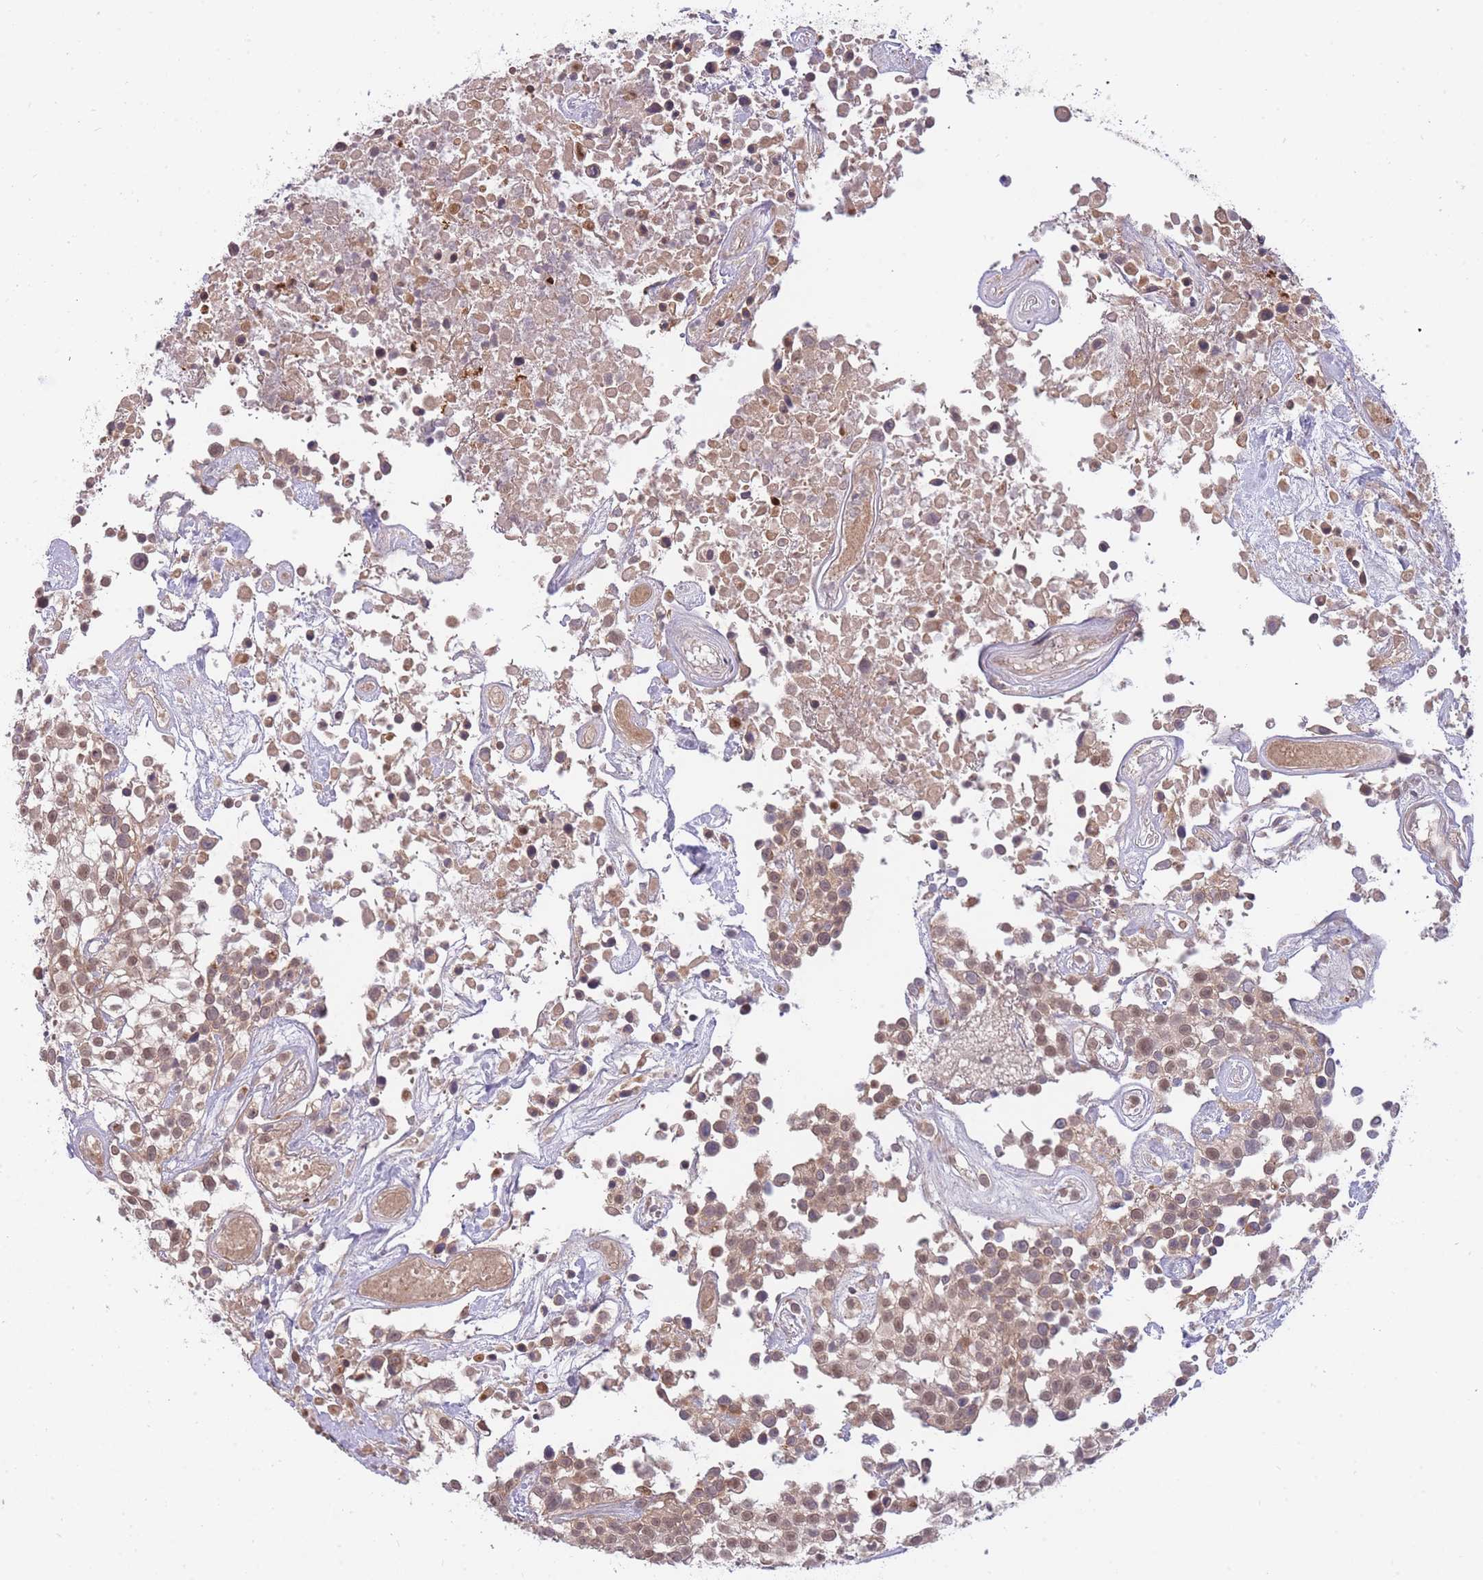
{"staining": {"intensity": "moderate", "quantity": ">75%", "location": "nuclear"}, "tissue": "urothelial cancer", "cell_type": "Tumor cells", "image_type": "cancer", "snomed": [{"axis": "morphology", "description": "Urothelial carcinoma, High grade"}, {"axis": "topography", "description": "Urinary bladder"}], "caption": "Urothelial cancer stained for a protein demonstrates moderate nuclear positivity in tumor cells. (brown staining indicates protein expression, while blue staining denotes nuclei).", "gene": "SMC6", "patient": {"sex": "male", "age": 56}}